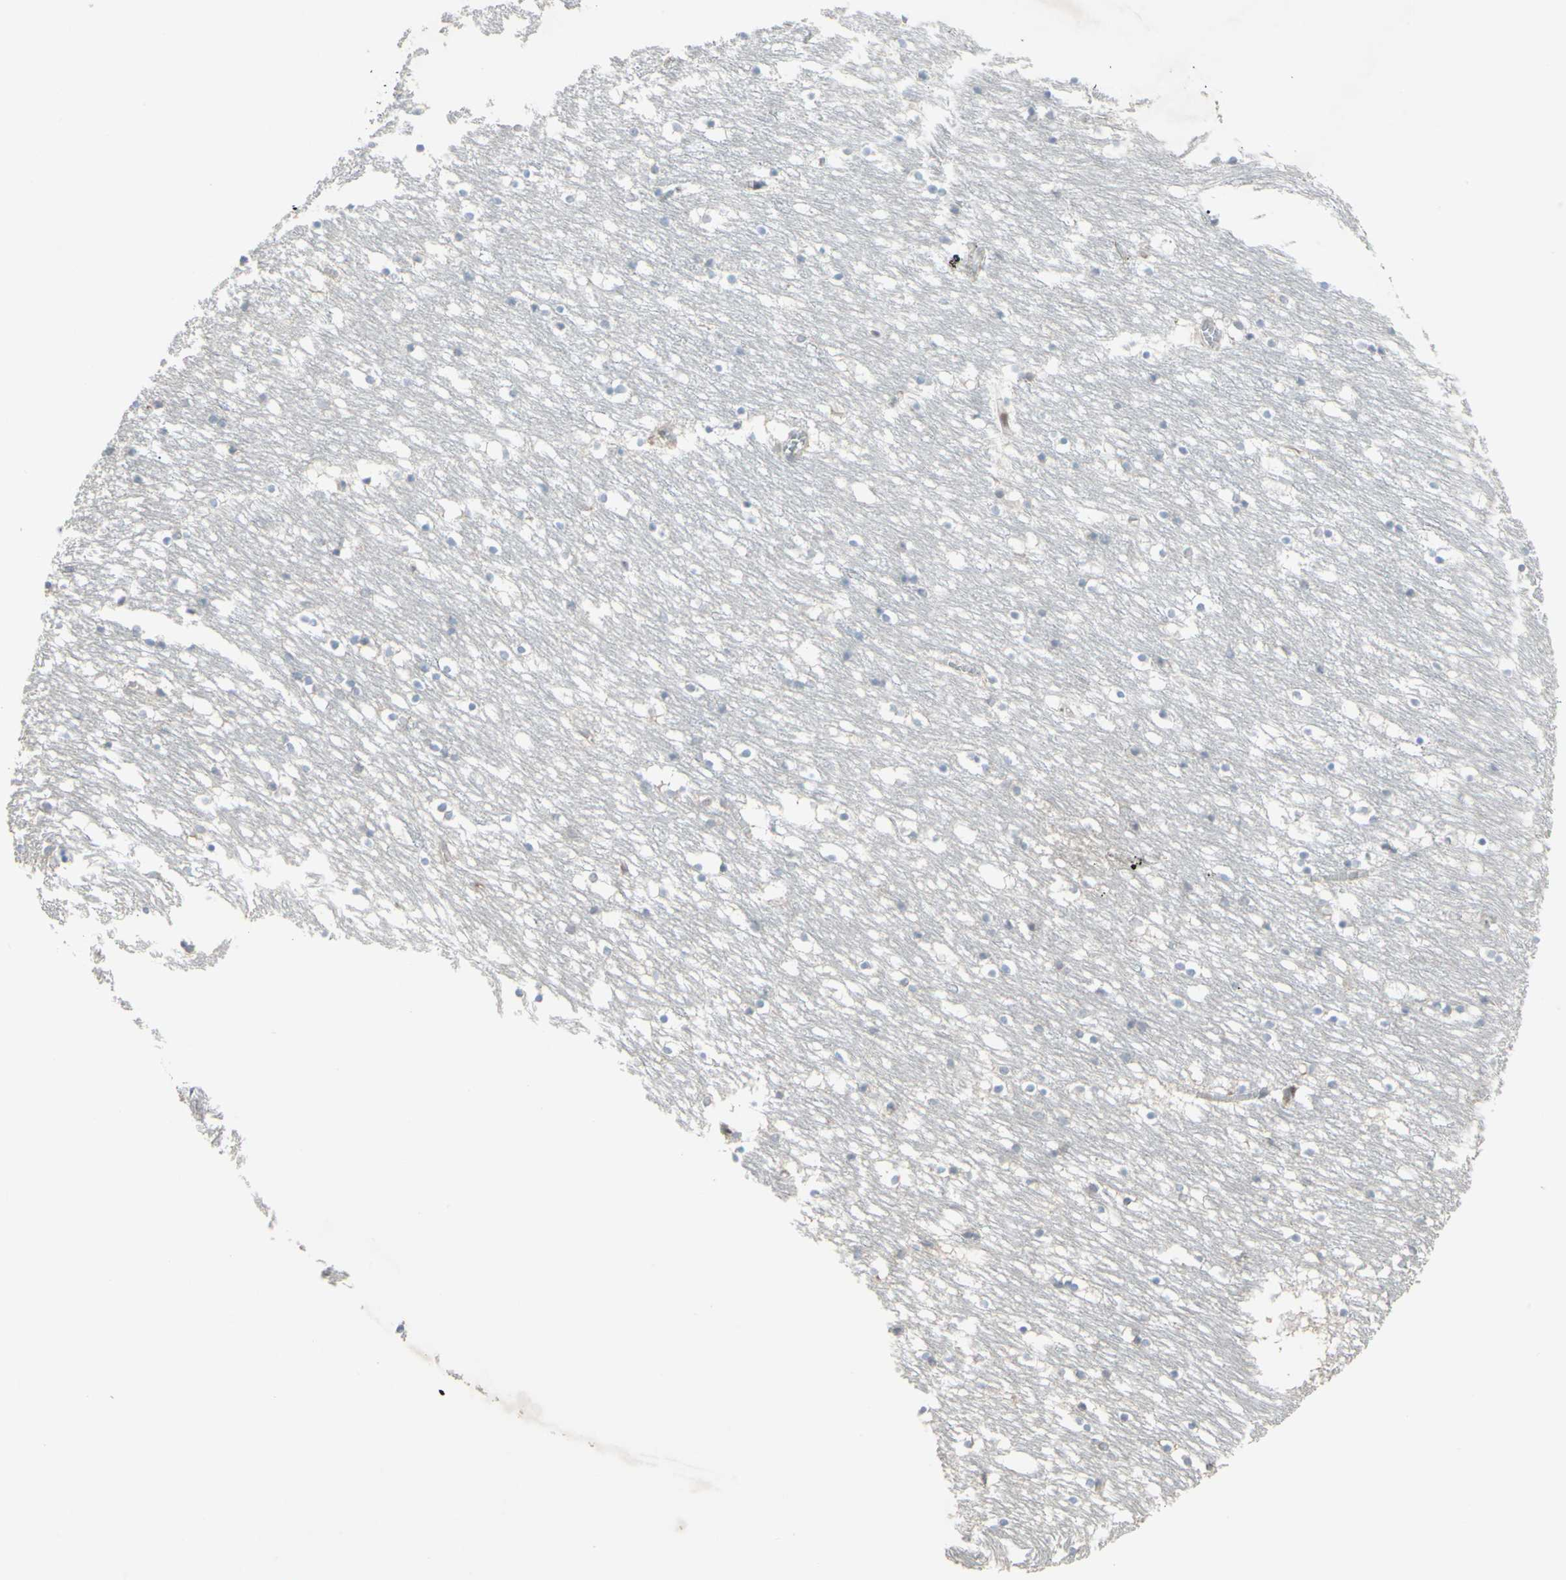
{"staining": {"intensity": "negative", "quantity": "none", "location": "none"}, "tissue": "caudate", "cell_type": "Glial cells", "image_type": "normal", "snomed": [{"axis": "morphology", "description": "Normal tissue, NOS"}, {"axis": "topography", "description": "Lateral ventricle wall"}], "caption": "There is no significant staining in glial cells of caudate. (Brightfield microscopy of DAB (3,3'-diaminobenzidine) immunohistochemistry at high magnification).", "gene": "CD33", "patient": {"sex": "male", "age": 45}}